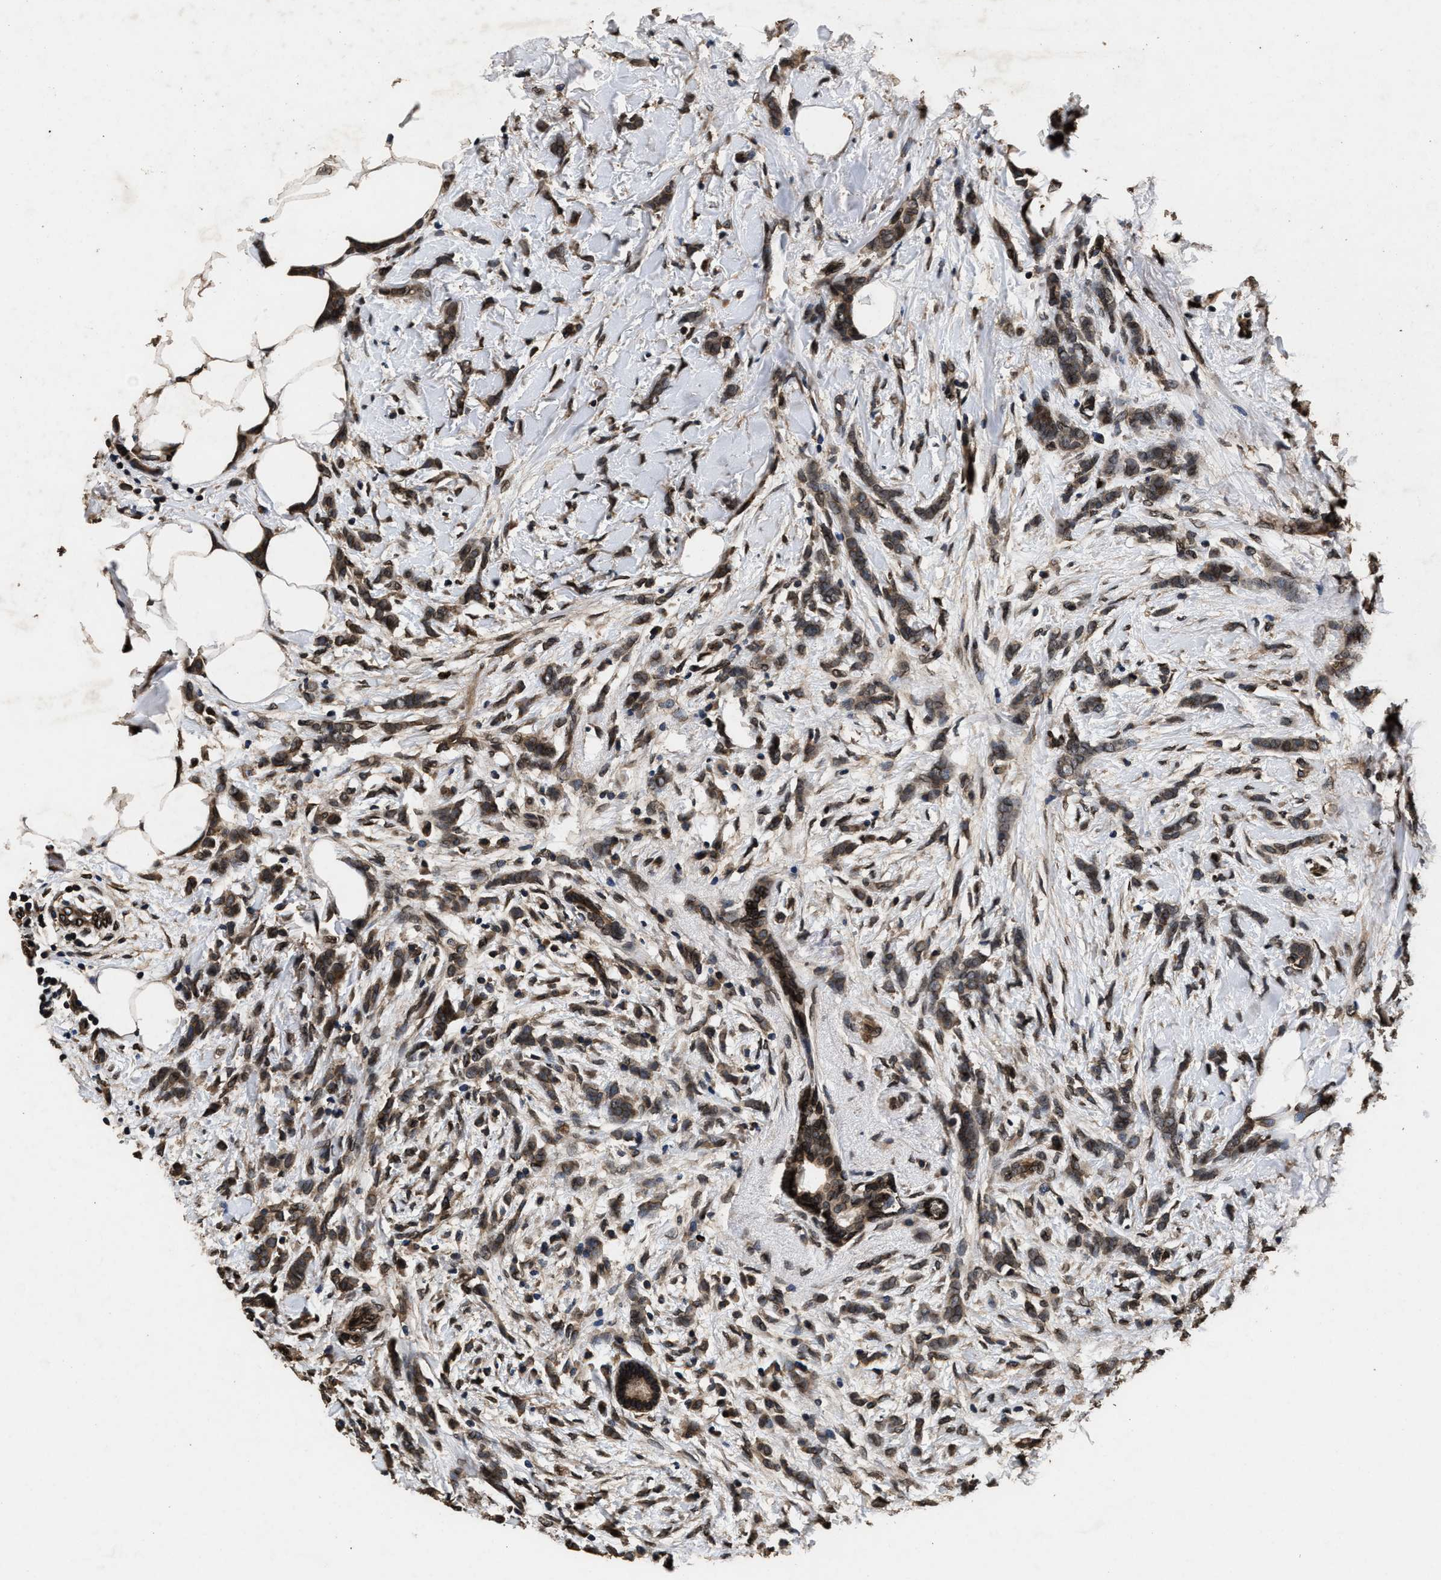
{"staining": {"intensity": "moderate", "quantity": ">75%", "location": "cytoplasmic/membranous,nuclear"}, "tissue": "breast cancer", "cell_type": "Tumor cells", "image_type": "cancer", "snomed": [{"axis": "morphology", "description": "Lobular carcinoma, in situ"}, {"axis": "morphology", "description": "Lobular carcinoma"}, {"axis": "topography", "description": "Breast"}], "caption": "This is an image of immunohistochemistry (IHC) staining of breast lobular carcinoma in situ, which shows moderate expression in the cytoplasmic/membranous and nuclear of tumor cells.", "gene": "ACCS", "patient": {"sex": "female", "age": 41}}